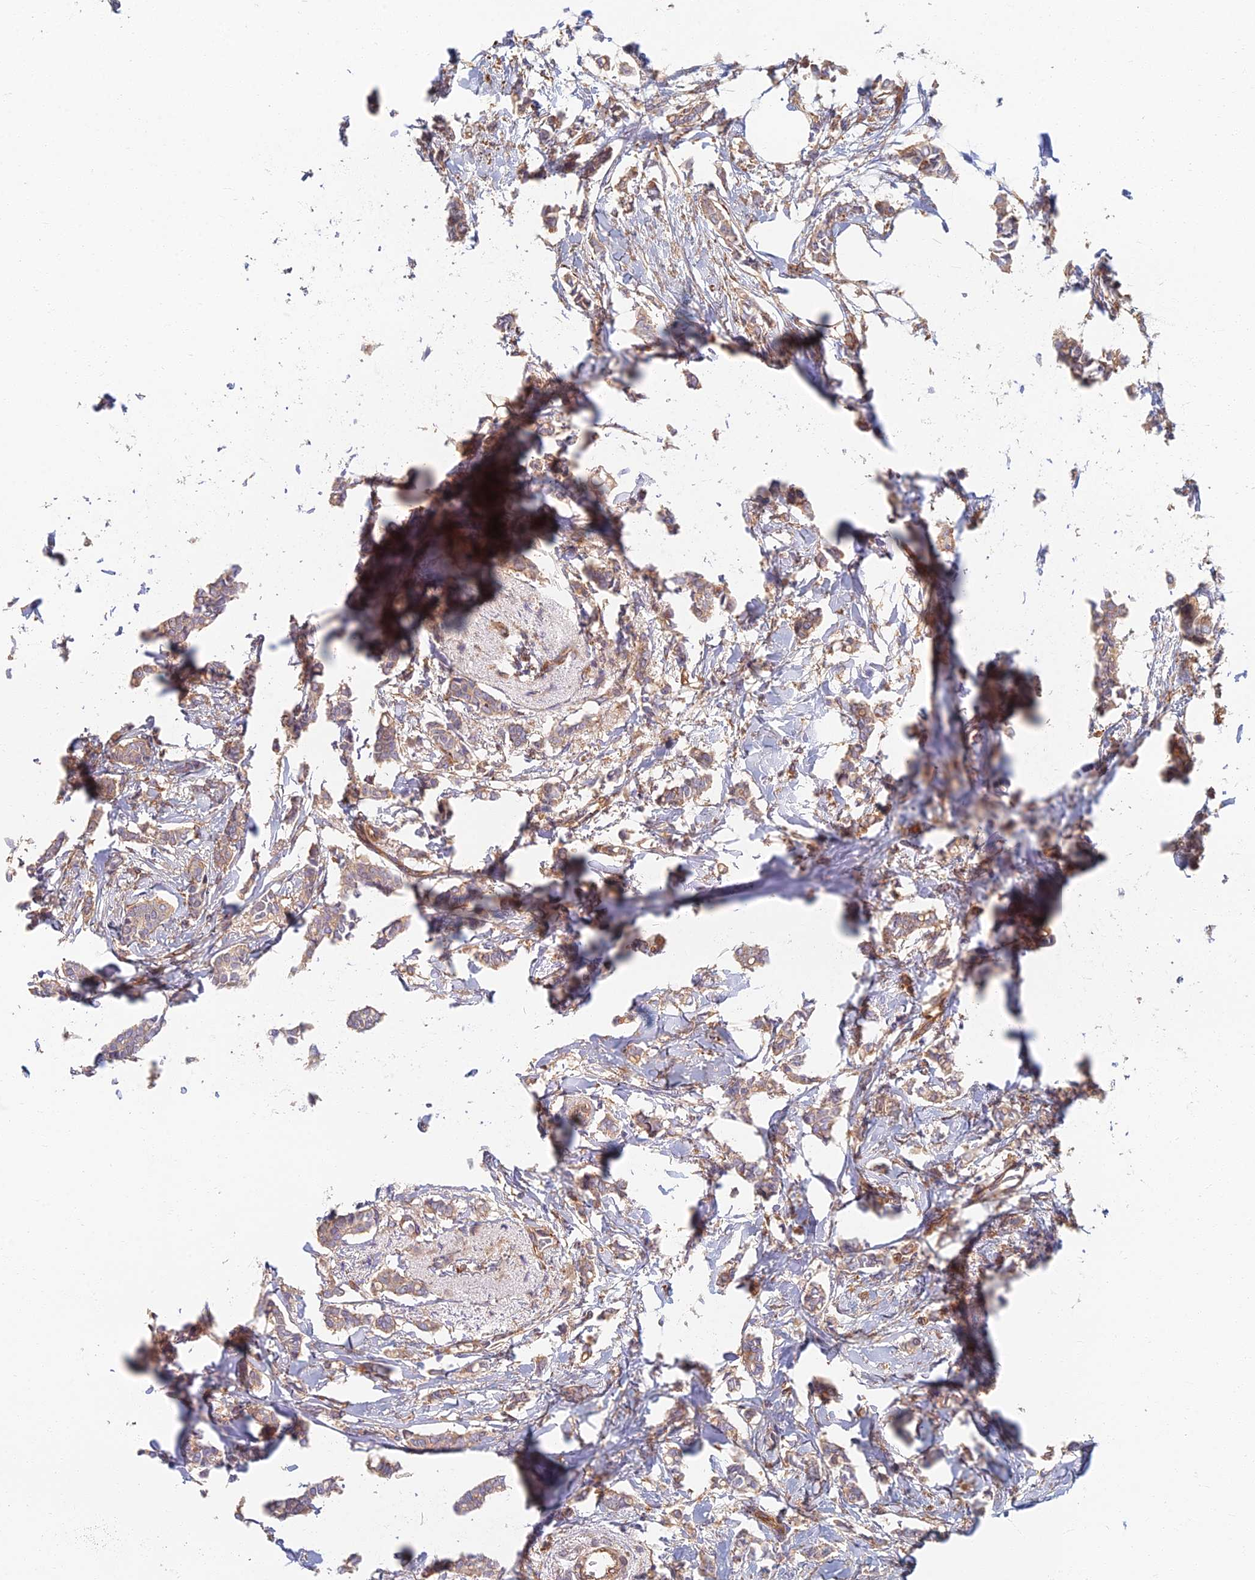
{"staining": {"intensity": "weak", "quantity": ">75%", "location": "cytoplasmic/membranous"}, "tissue": "breast cancer", "cell_type": "Tumor cells", "image_type": "cancer", "snomed": [{"axis": "morphology", "description": "Duct carcinoma"}, {"axis": "topography", "description": "Breast"}], "caption": "Approximately >75% of tumor cells in human breast infiltrating ductal carcinoma demonstrate weak cytoplasmic/membranous protein positivity as visualized by brown immunohistochemical staining.", "gene": "RBSN", "patient": {"sex": "female", "age": 41}}